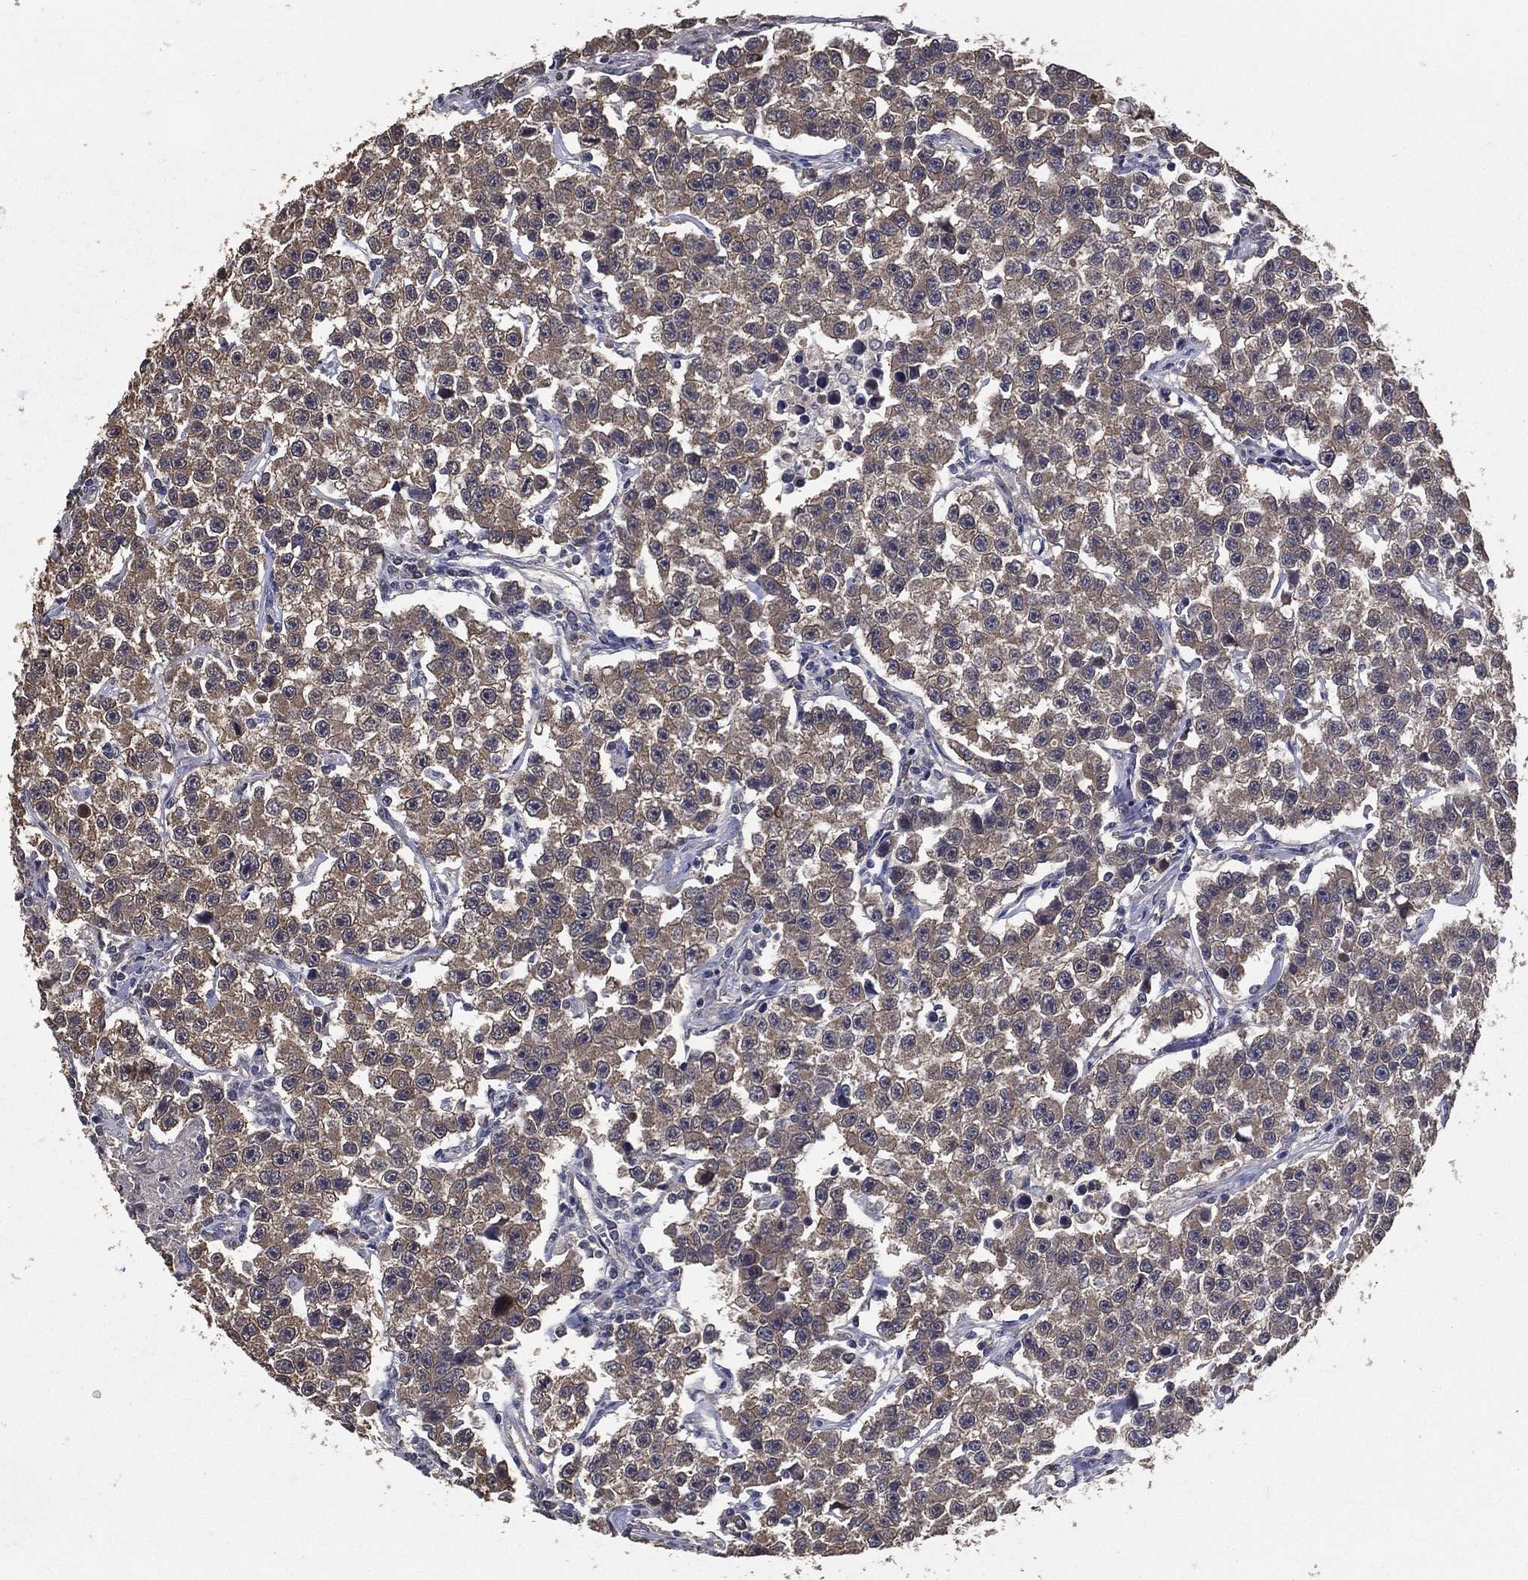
{"staining": {"intensity": "weak", "quantity": ">75%", "location": "cytoplasmic/membranous"}, "tissue": "testis cancer", "cell_type": "Tumor cells", "image_type": "cancer", "snomed": [{"axis": "morphology", "description": "Seminoma, NOS"}, {"axis": "topography", "description": "Testis"}], "caption": "Protein staining shows weak cytoplasmic/membranous expression in approximately >75% of tumor cells in testis cancer.", "gene": "PCNT", "patient": {"sex": "male", "age": 59}}